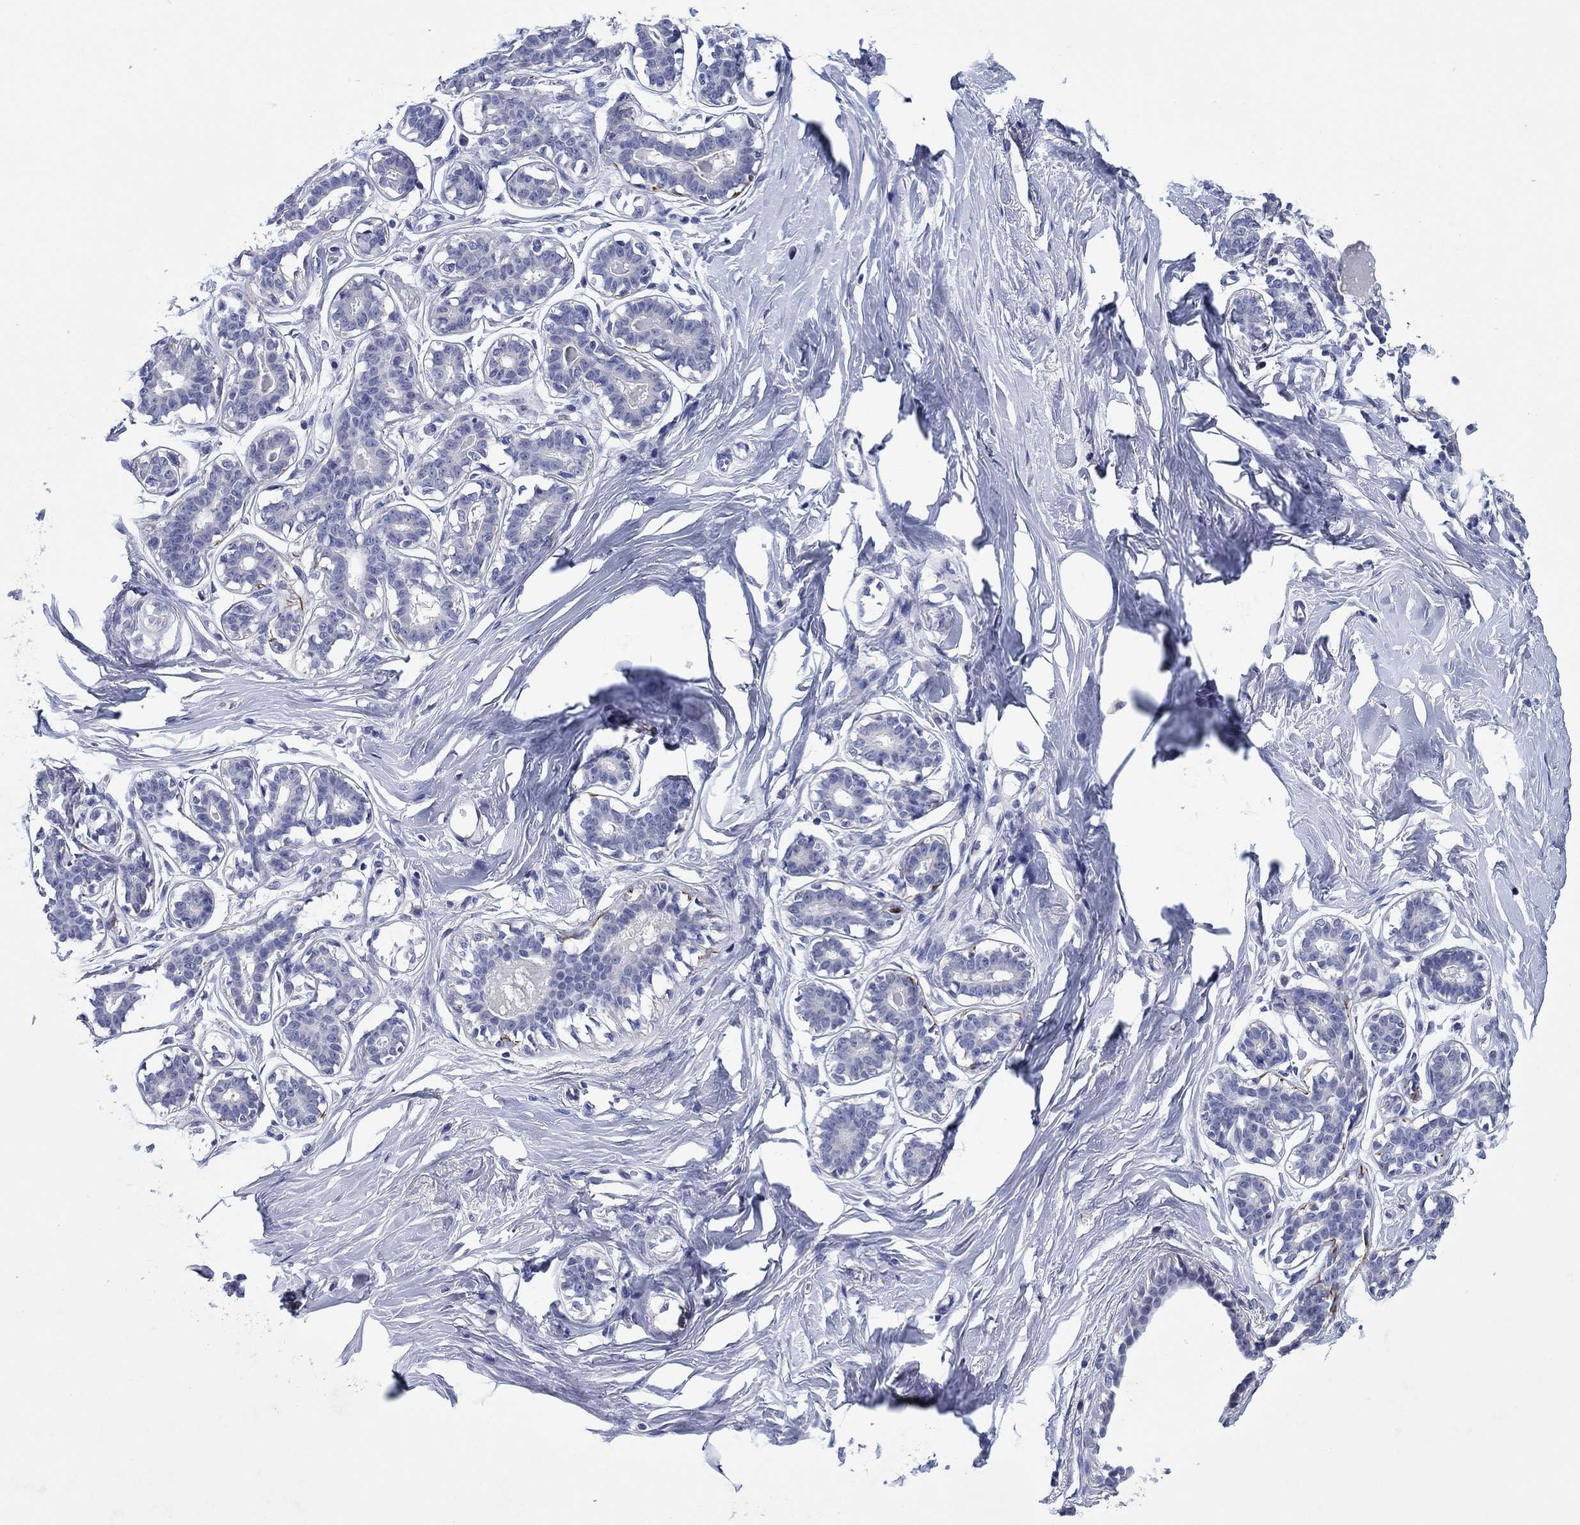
{"staining": {"intensity": "negative", "quantity": "none", "location": "none"}, "tissue": "breast", "cell_type": "Adipocytes", "image_type": "normal", "snomed": [{"axis": "morphology", "description": "Normal tissue, NOS"}, {"axis": "morphology", "description": "Lobular carcinoma, in situ"}, {"axis": "topography", "description": "Breast"}], "caption": "Protein analysis of unremarkable breast reveals no significant expression in adipocytes. Brightfield microscopy of immunohistochemistry (IHC) stained with DAB (brown) and hematoxylin (blue), captured at high magnification.", "gene": "HDC", "patient": {"sex": "female", "age": 35}}